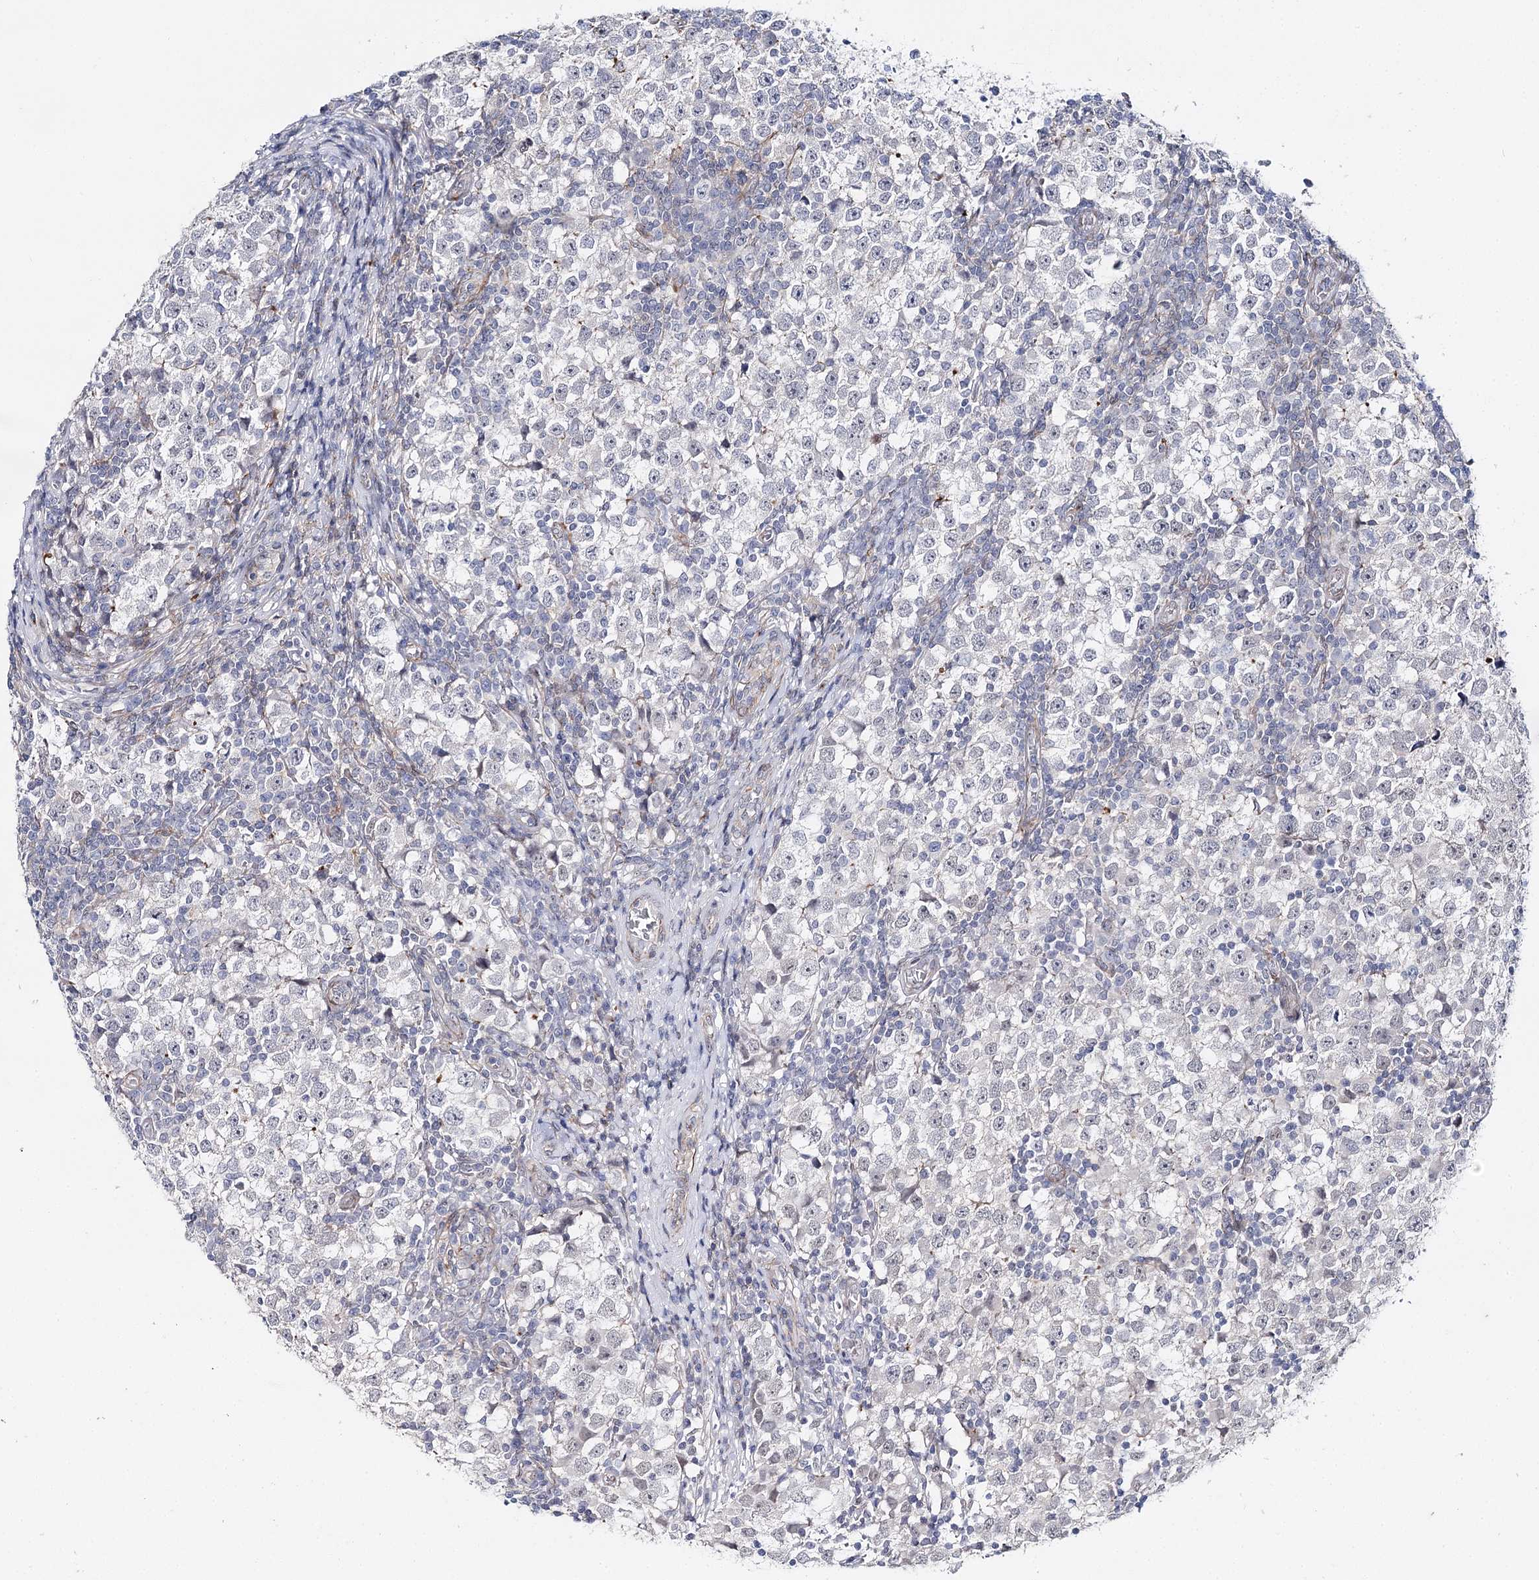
{"staining": {"intensity": "negative", "quantity": "none", "location": "none"}, "tissue": "testis cancer", "cell_type": "Tumor cells", "image_type": "cancer", "snomed": [{"axis": "morphology", "description": "Seminoma, NOS"}, {"axis": "topography", "description": "Testis"}], "caption": "Immunohistochemistry image of testis cancer (seminoma) stained for a protein (brown), which reveals no staining in tumor cells.", "gene": "AGXT2", "patient": {"sex": "male", "age": 65}}